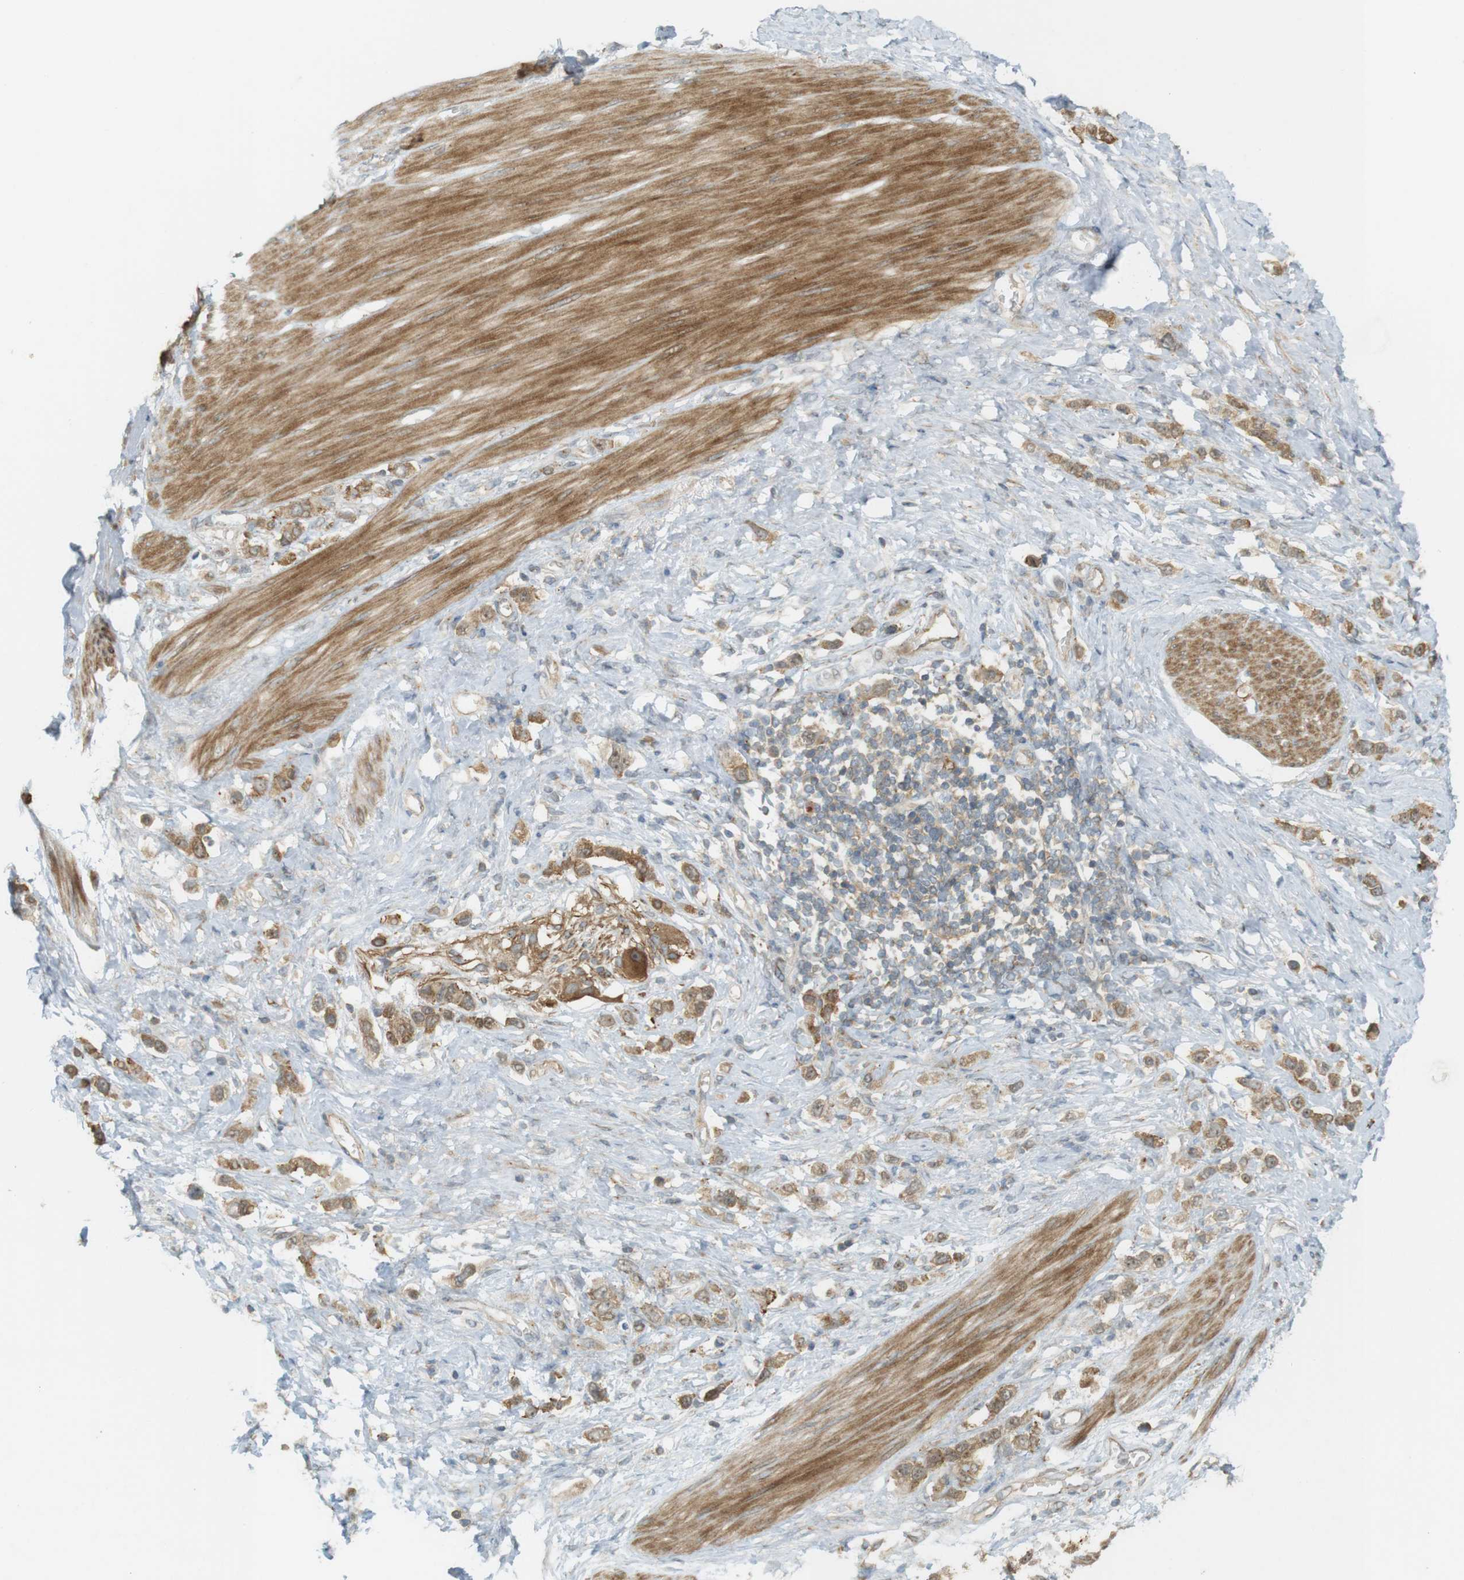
{"staining": {"intensity": "moderate", "quantity": ">75%", "location": "cytoplasmic/membranous,nuclear"}, "tissue": "stomach cancer", "cell_type": "Tumor cells", "image_type": "cancer", "snomed": [{"axis": "morphology", "description": "Adenocarcinoma, NOS"}, {"axis": "topography", "description": "Stomach"}], "caption": "This is a photomicrograph of IHC staining of adenocarcinoma (stomach), which shows moderate expression in the cytoplasmic/membranous and nuclear of tumor cells.", "gene": "PA2G4", "patient": {"sex": "female", "age": 65}}